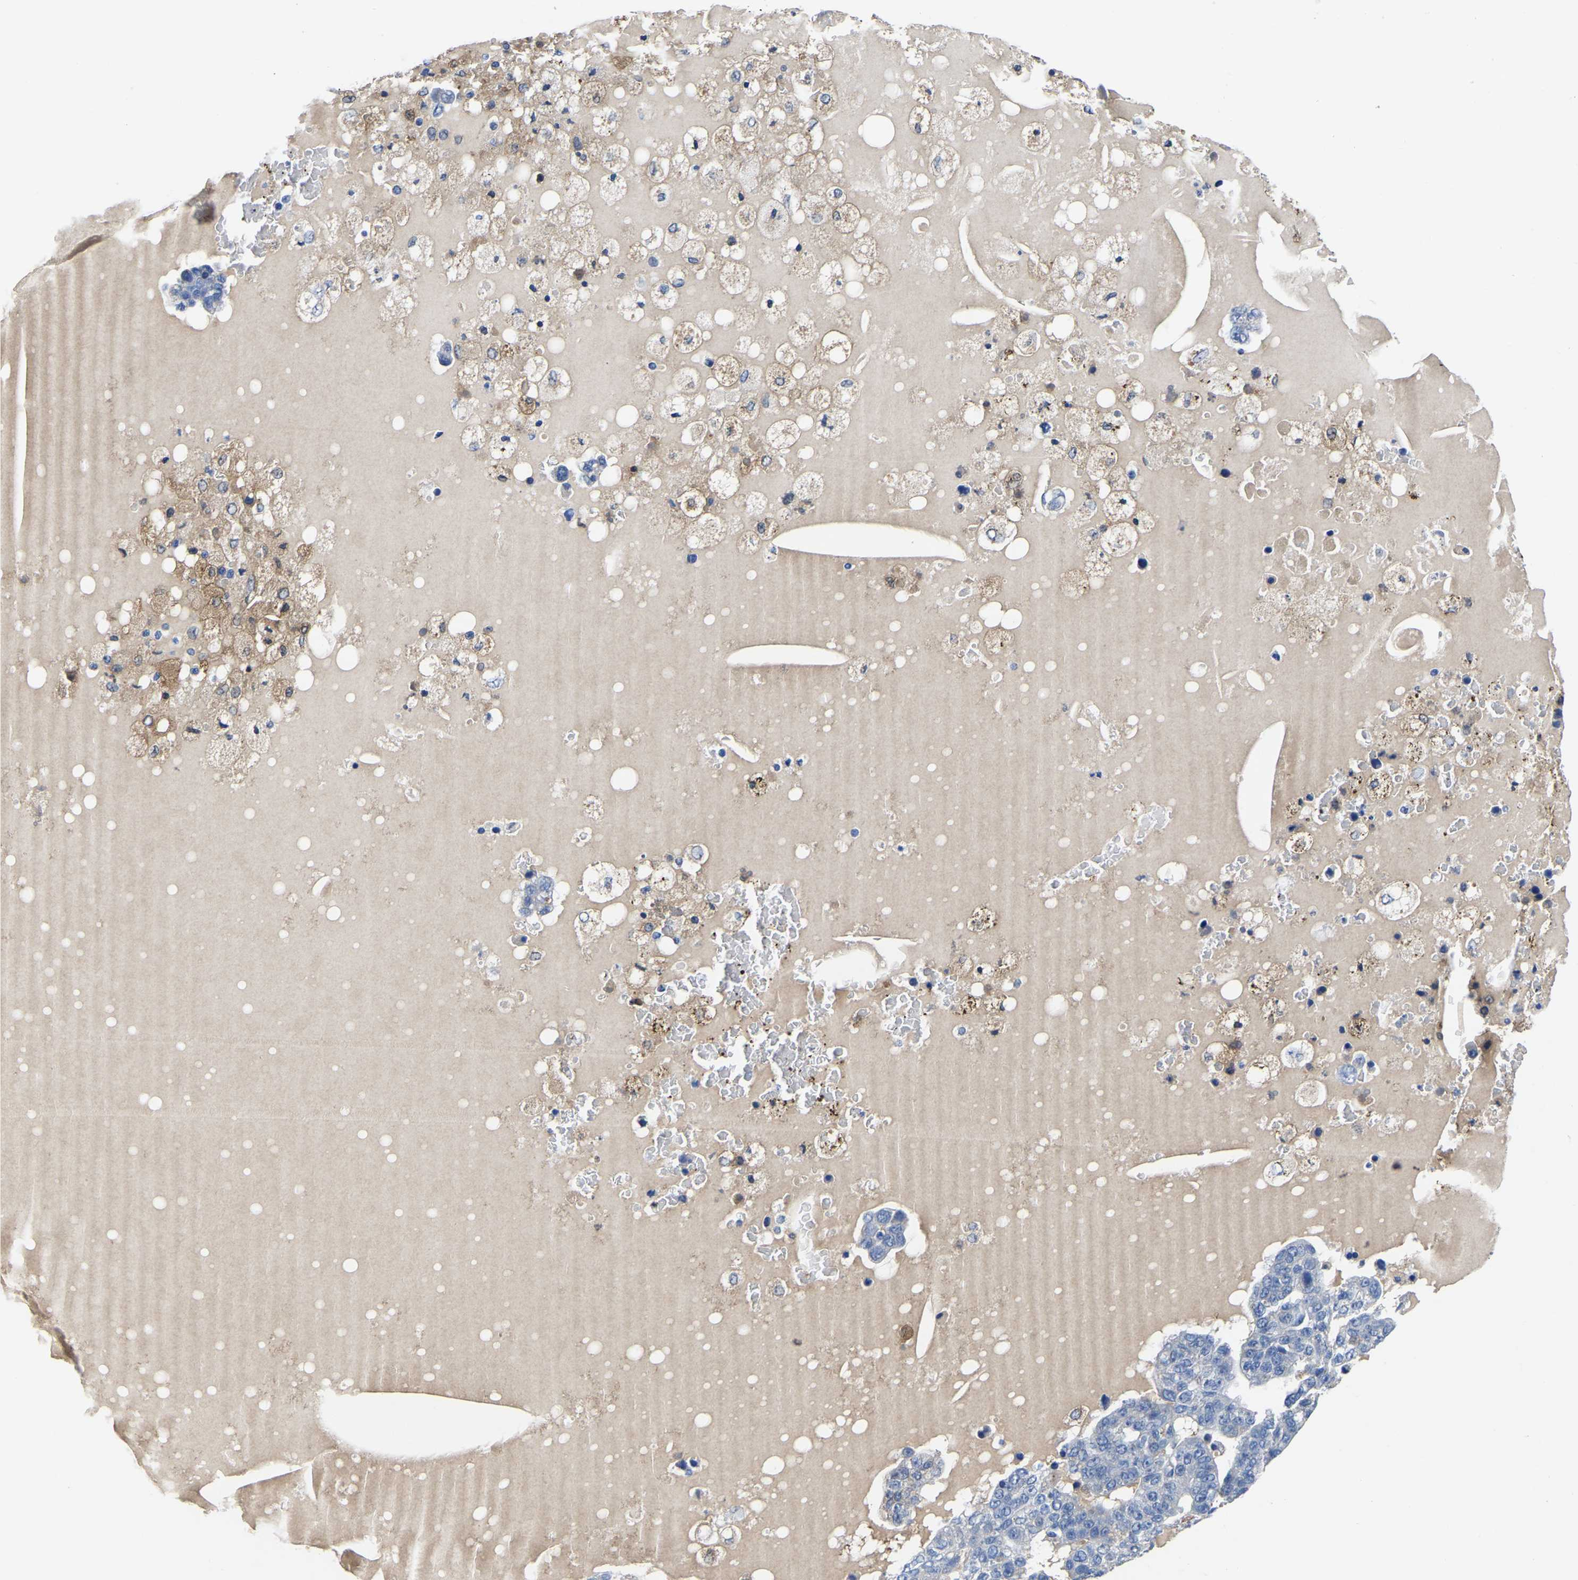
{"staining": {"intensity": "negative", "quantity": "none", "location": "none"}, "tissue": "pancreatic cancer", "cell_type": "Tumor cells", "image_type": "cancer", "snomed": [{"axis": "morphology", "description": "Adenocarcinoma, NOS"}, {"axis": "topography", "description": "Pancreas"}], "caption": "Immunohistochemistry photomicrograph of pancreatic cancer (adenocarcinoma) stained for a protein (brown), which demonstrates no positivity in tumor cells.", "gene": "ATG2B", "patient": {"sex": "female", "age": 61}}